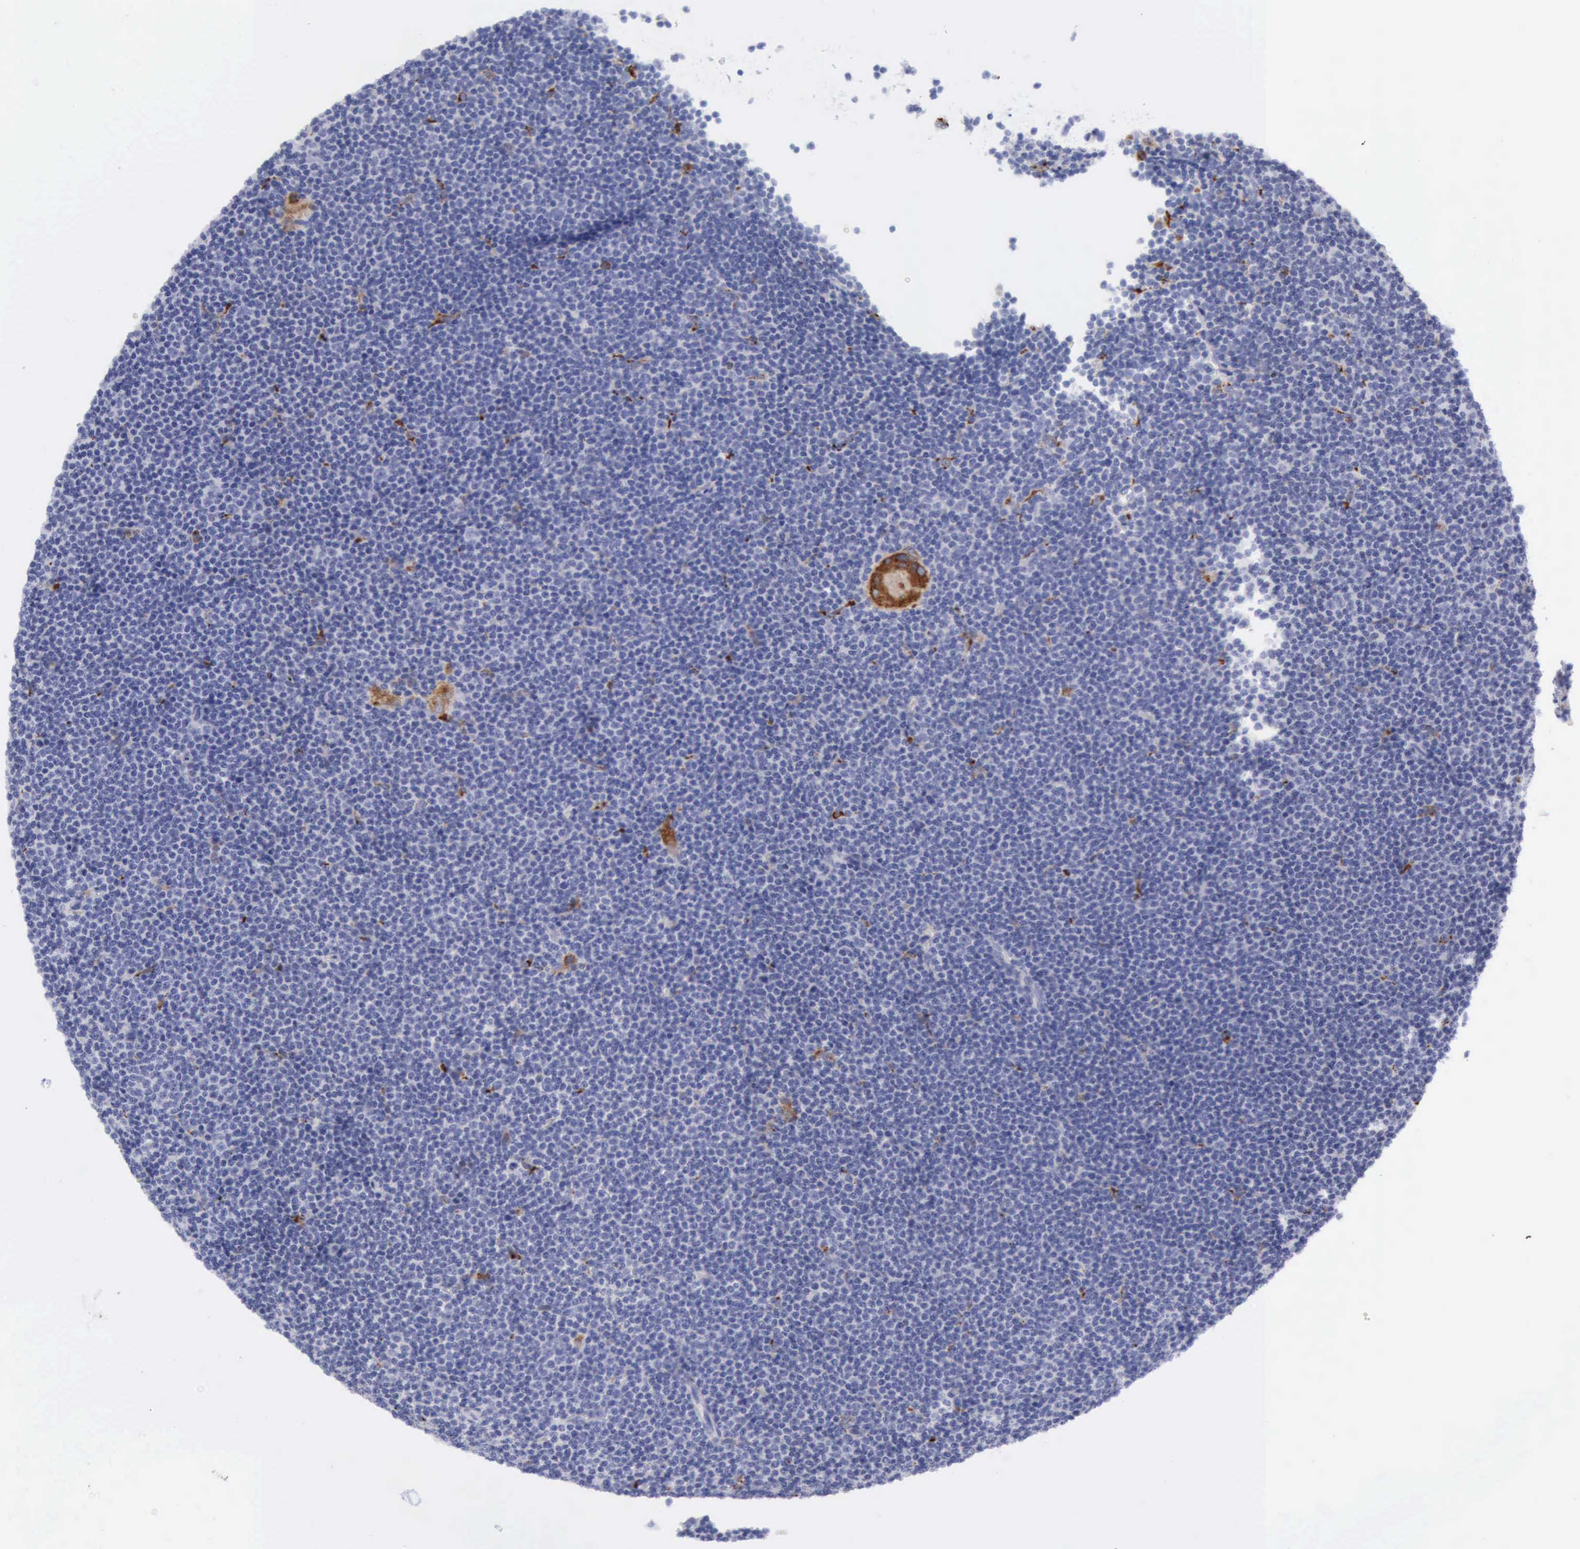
{"staining": {"intensity": "negative", "quantity": "none", "location": "none"}, "tissue": "lymphoma", "cell_type": "Tumor cells", "image_type": "cancer", "snomed": [{"axis": "morphology", "description": "Malignant lymphoma, non-Hodgkin's type, Low grade"}, {"axis": "topography", "description": "Lymph node"}], "caption": "Immunohistochemical staining of human malignant lymphoma, non-Hodgkin's type (low-grade) demonstrates no significant positivity in tumor cells.", "gene": "CTSS", "patient": {"sex": "female", "age": 69}}